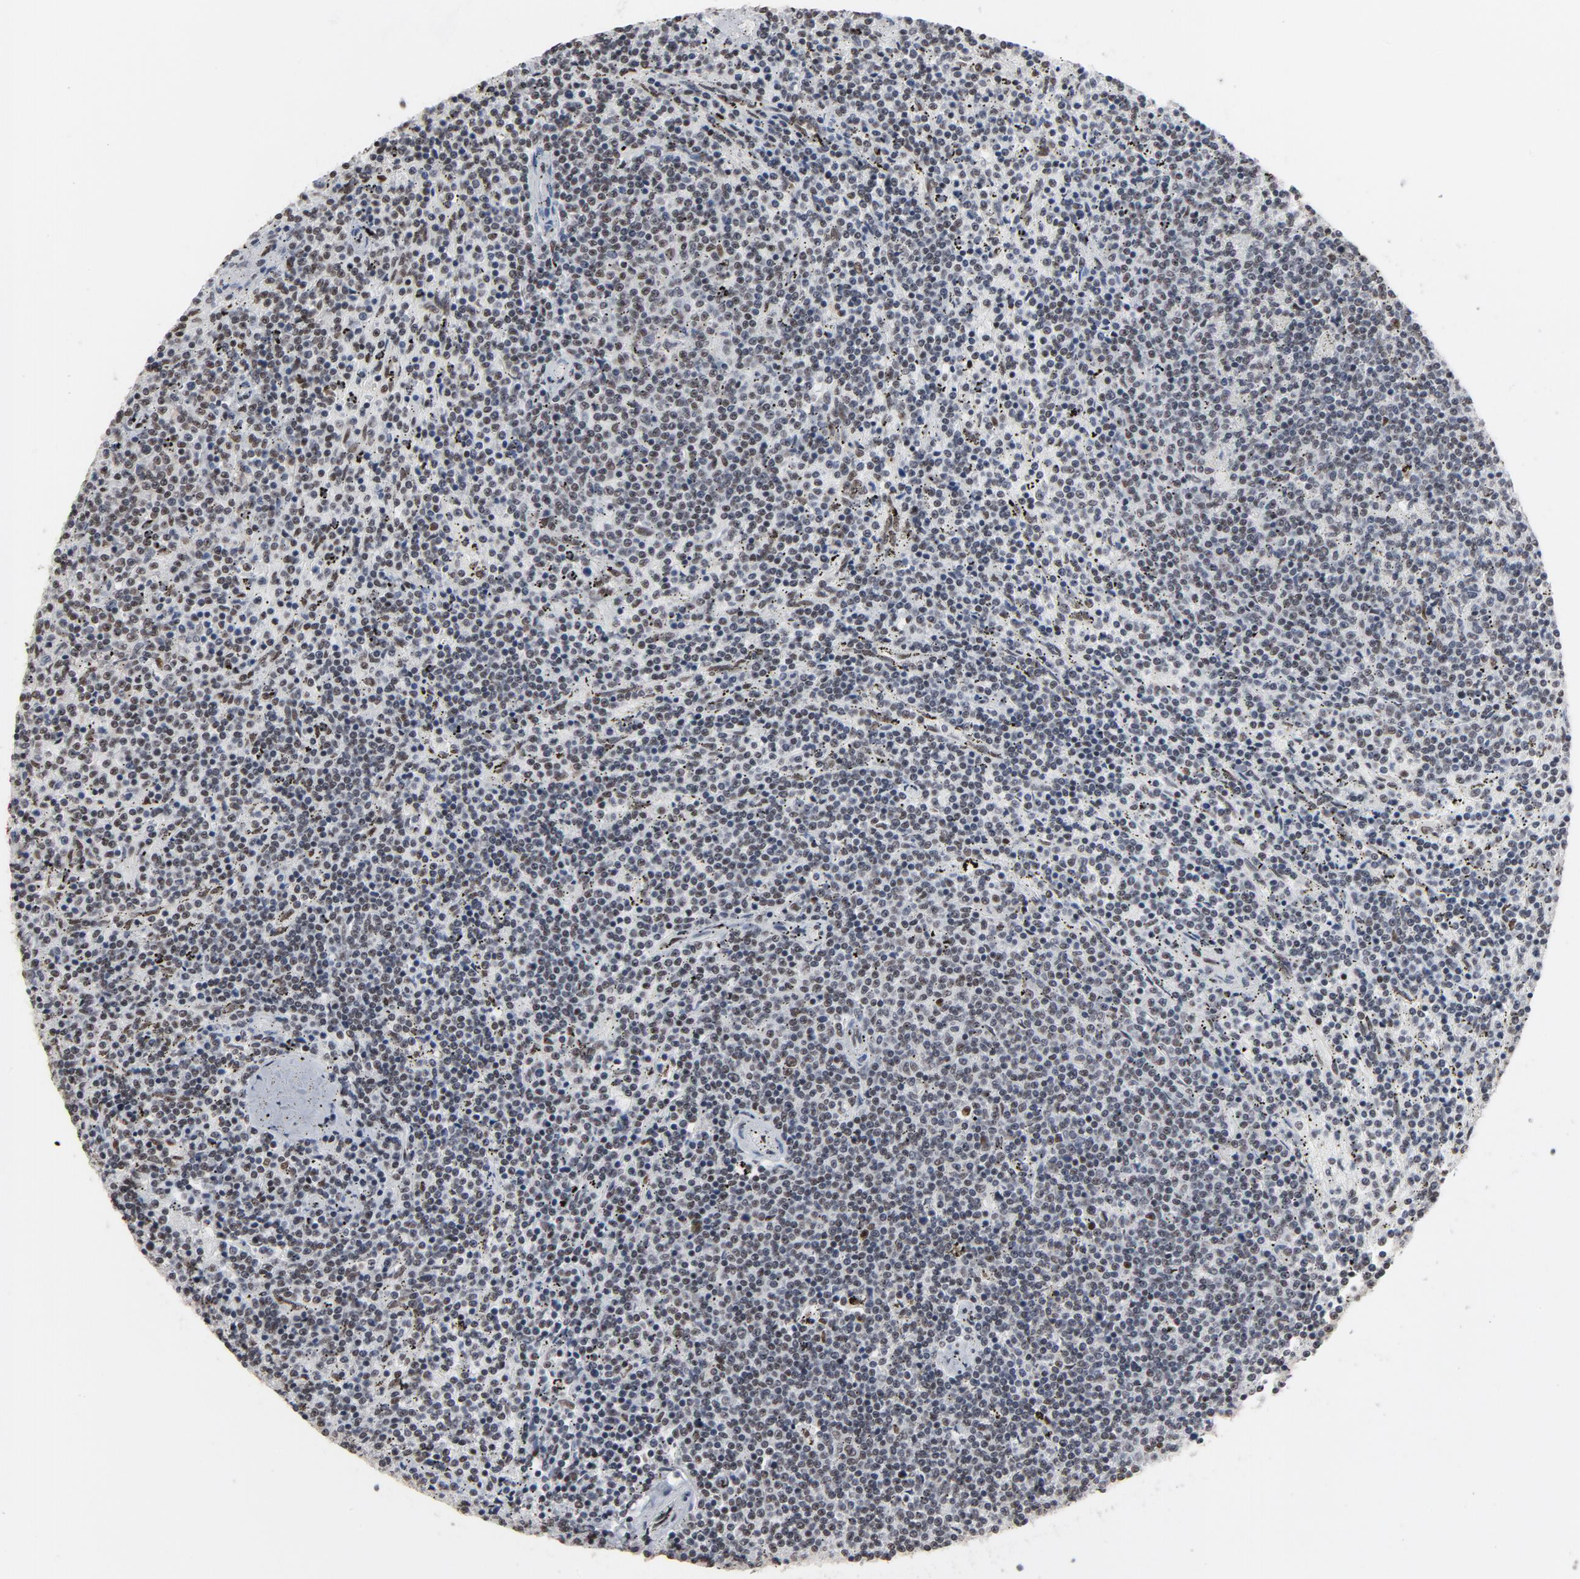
{"staining": {"intensity": "moderate", "quantity": "25%-75%", "location": "nuclear"}, "tissue": "lymphoma", "cell_type": "Tumor cells", "image_type": "cancer", "snomed": [{"axis": "morphology", "description": "Malignant lymphoma, non-Hodgkin's type, Low grade"}, {"axis": "topography", "description": "Spleen"}], "caption": "Malignant lymphoma, non-Hodgkin's type (low-grade) tissue displays moderate nuclear staining in about 25%-75% of tumor cells", "gene": "MRE11", "patient": {"sex": "female", "age": 50}}